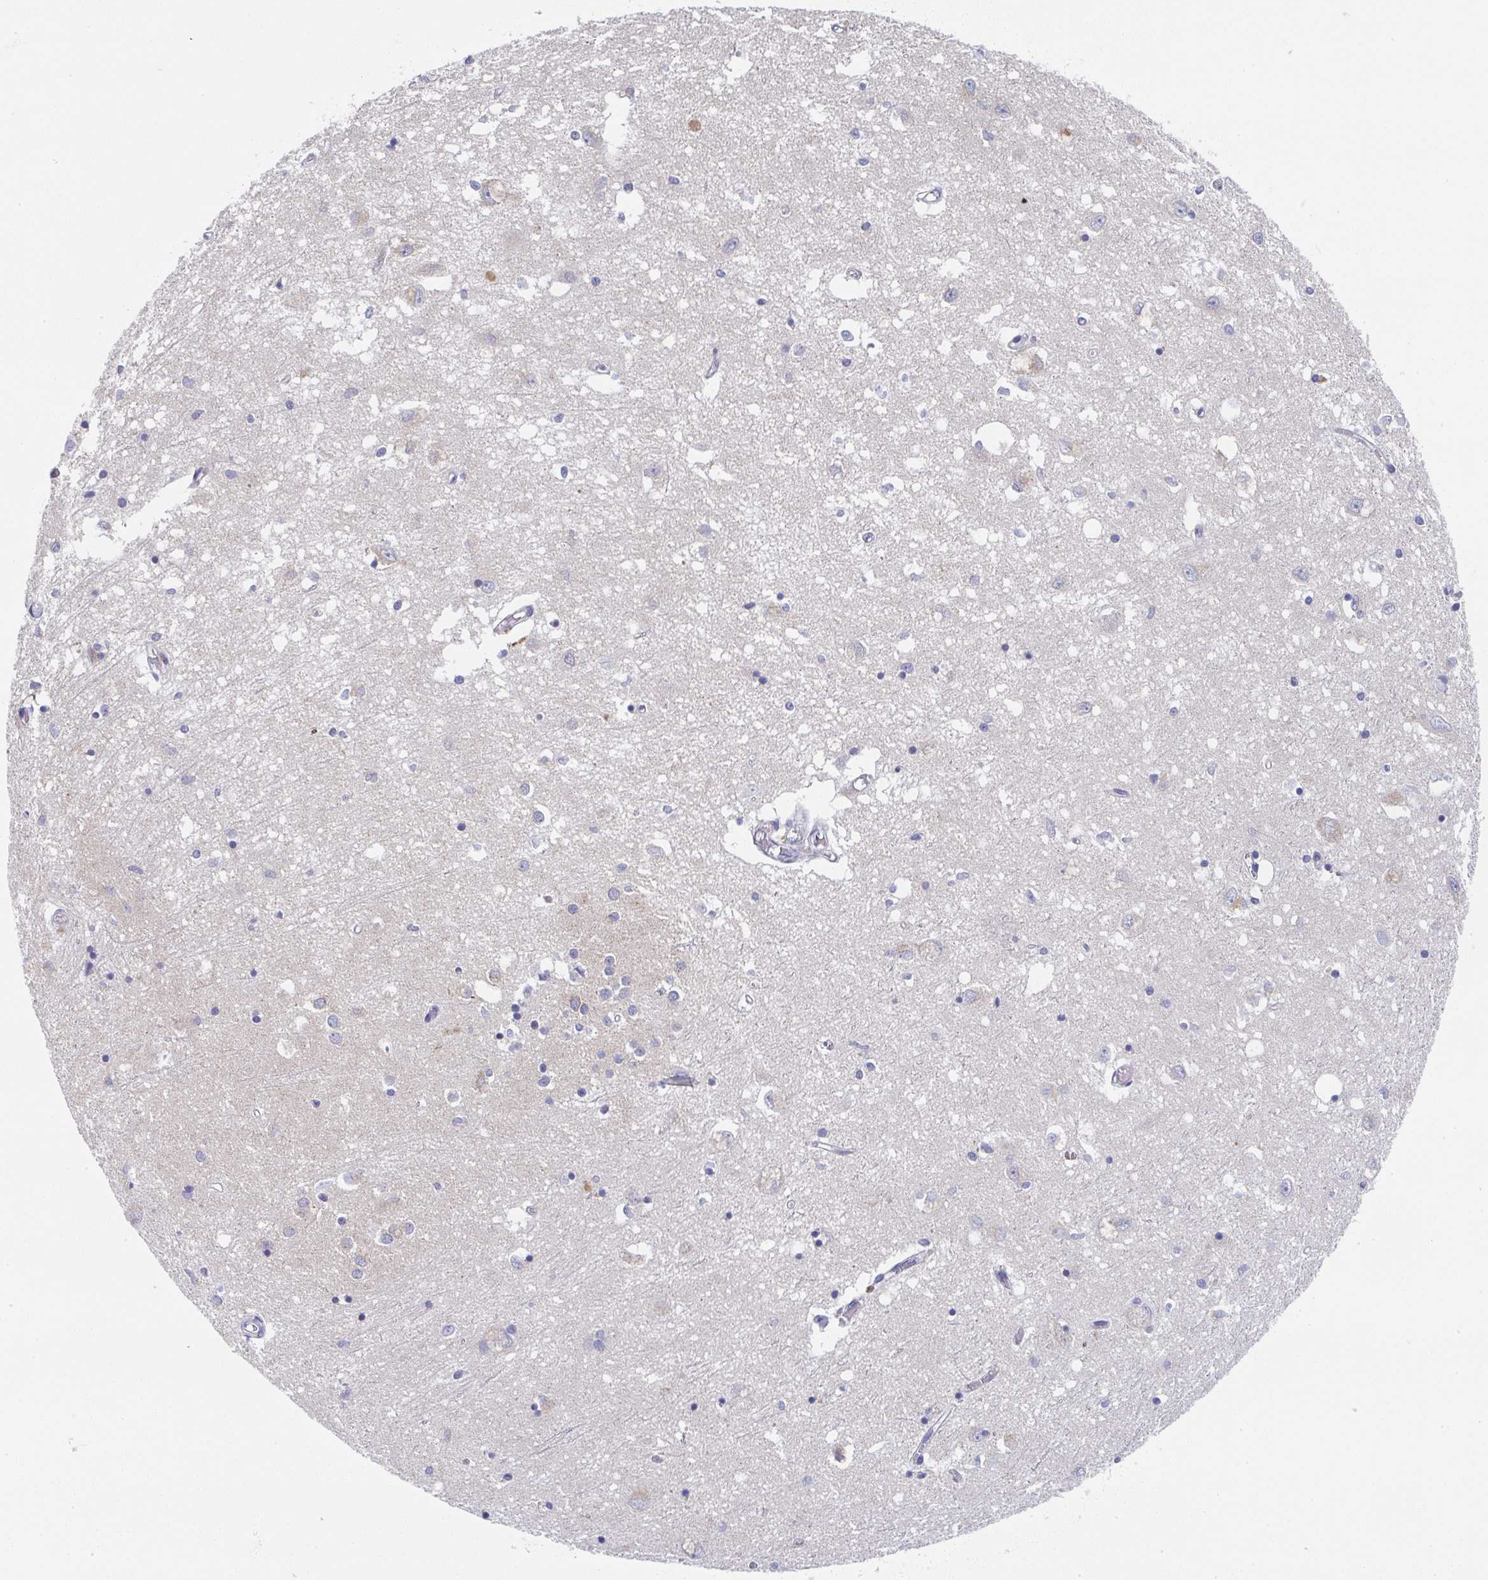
{"staining": {"intensity": "negative", "quantity": "none", "location": "none"}, "tissue": "caudate", "cell_type": "Glial cells", "image_type": "normal", "snomed": [{"axis": "morphology", "description": "Normal tissue, NOS"}, {"axis": "topography", "description": "Lateral ventricle wall"}], "caption": "The image exhibits no significant expression in glial cells of caudate.", "gene": "NCF1", "patient": {"sex": "male", "age": 70}}